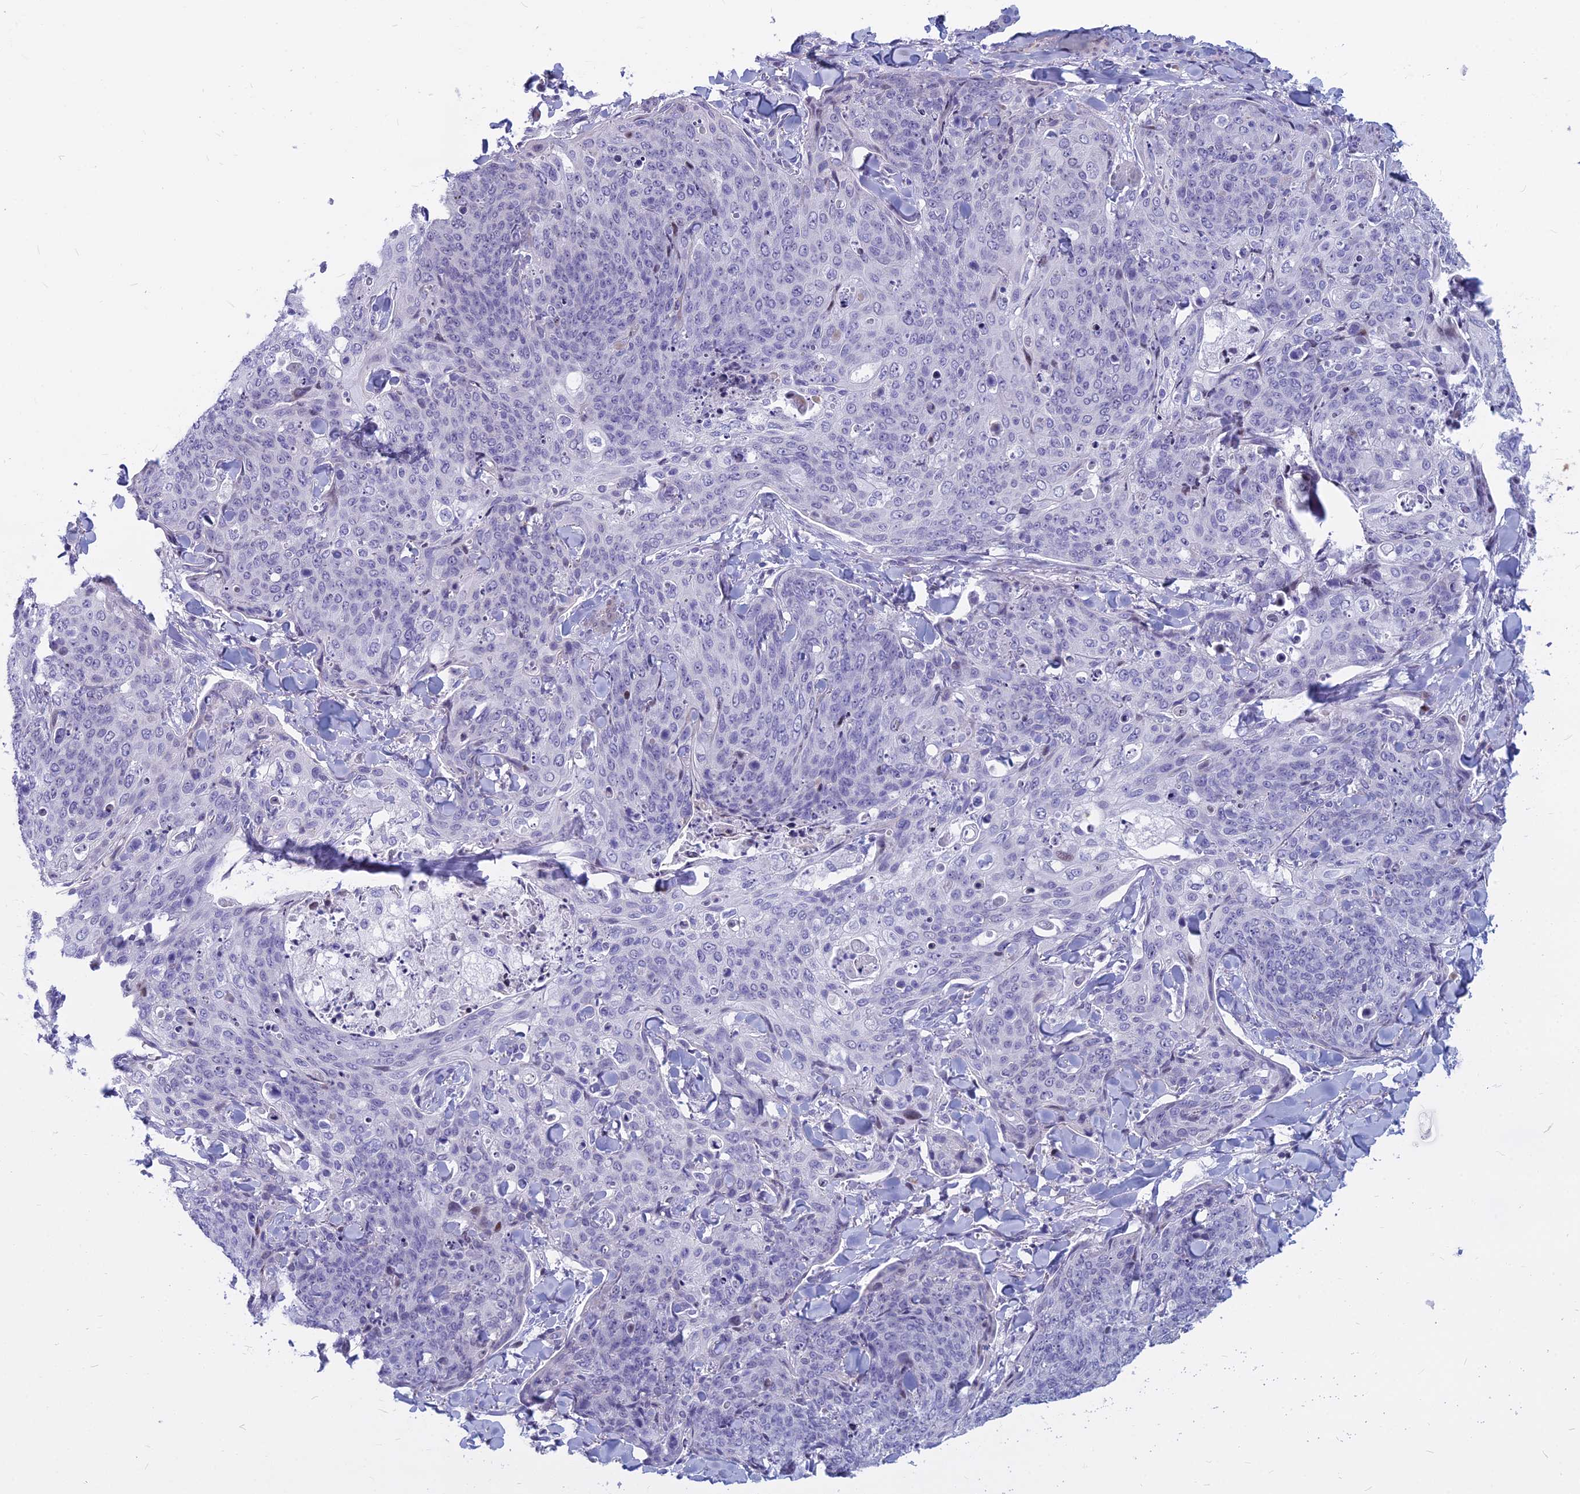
{"staining": {"intensity": "negative", "quantity": "none", "location": "none"}, "tissue": "skin cancer", "cell_type": "Tumor cells", "image_type": "cancer", "snomed": [{"axis": "morphology", "description": "Squamous cell carcinoma, NOS"}, {"axis": "topography", "description": "Skin"}, {"axis": "topography", "description": "Vulva"}], "caption": "A micrograph of human skin cancer (squamous cell carcinoma) is negative for staining in tumor cells.", "gene": "MYBPC2", "patient": {"sex": "female", "age": 85}}